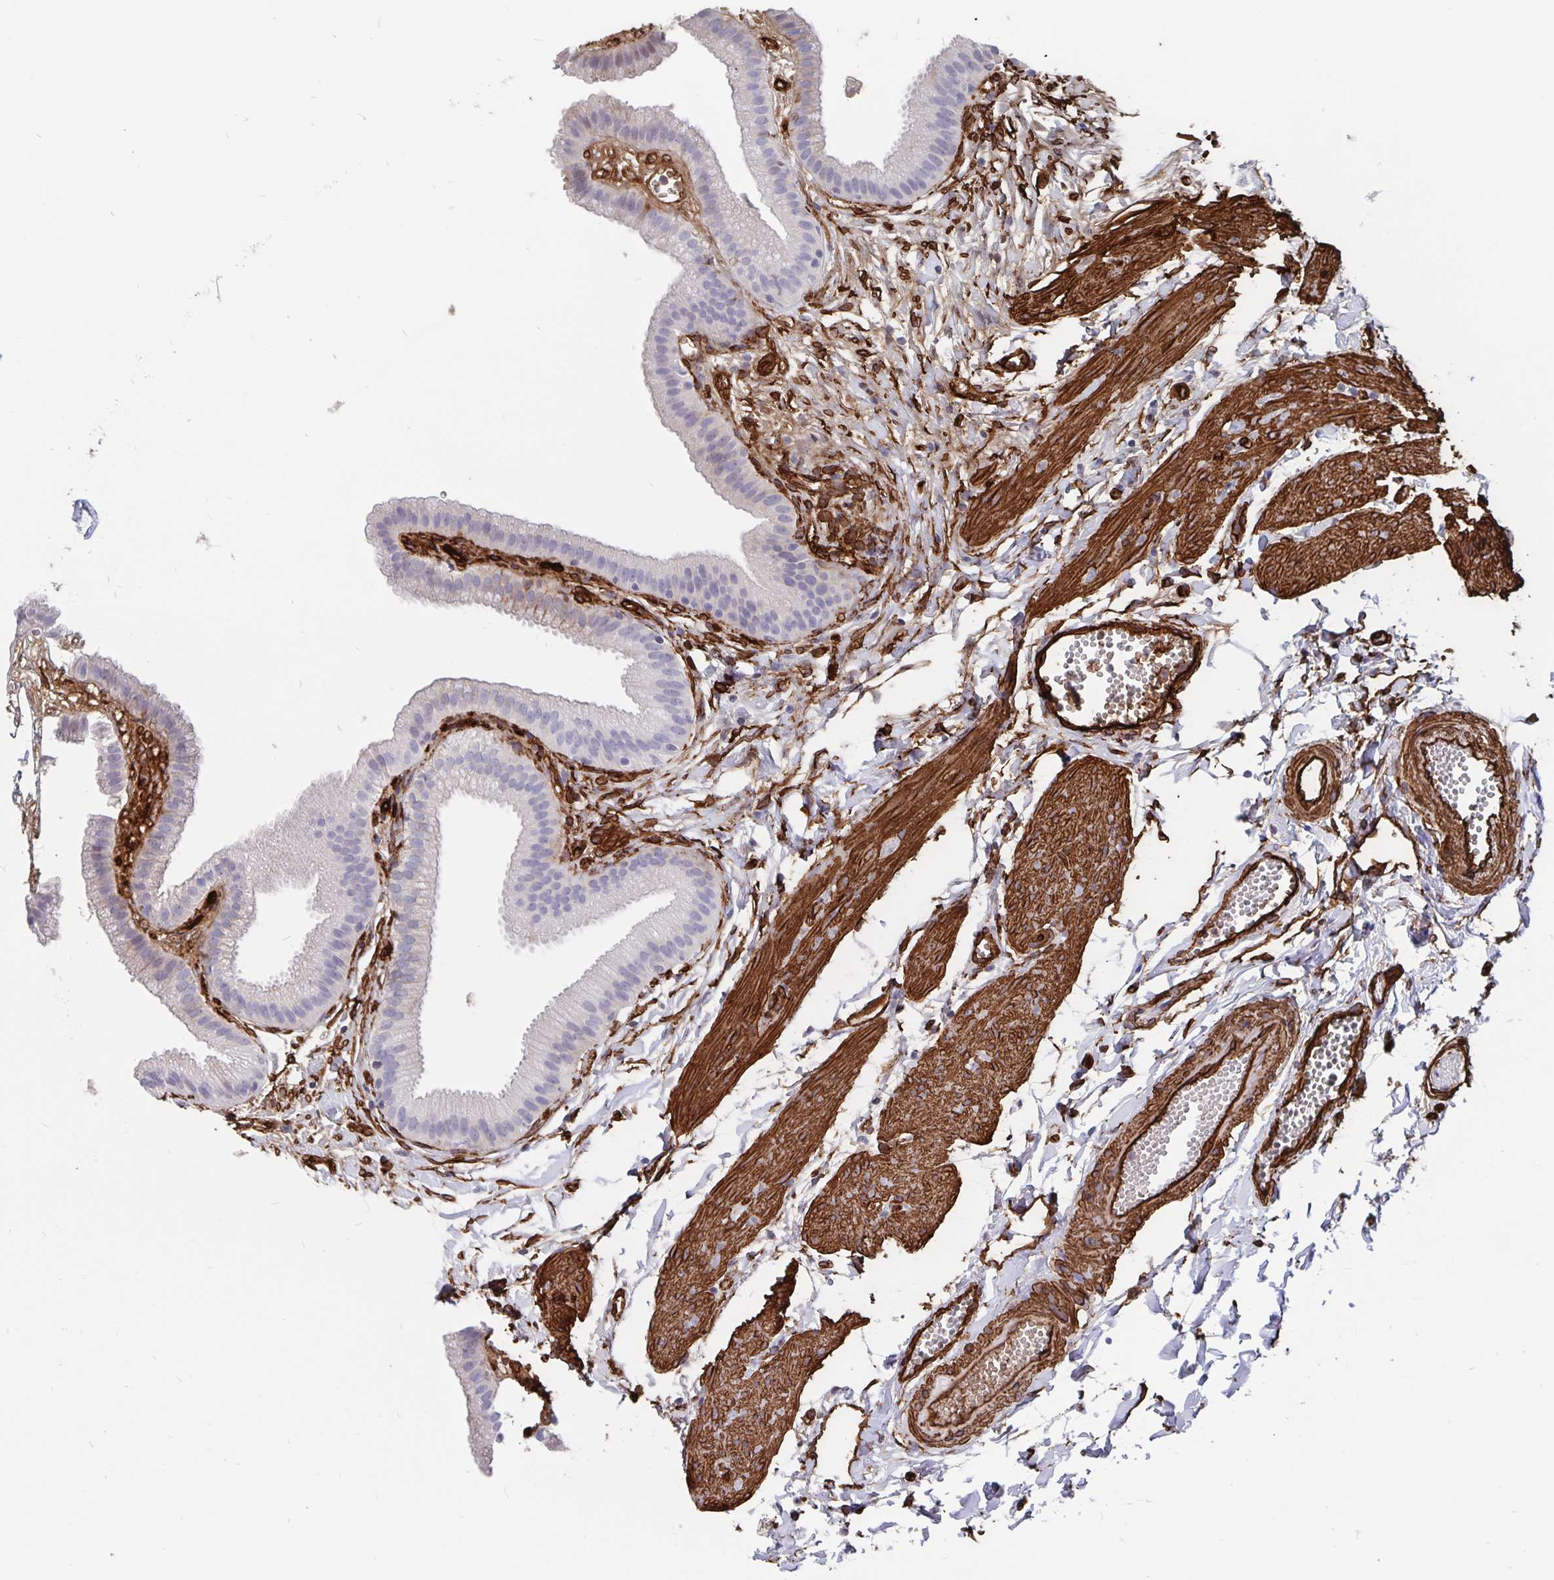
{"staining": {"intensity": "negative", "quantity": "none", "location": "none"}, "tissue": "gallbladder", "cell_type": "Glandular cells", "image_type": "normal", "snomed": [{"axis": "morphology", "description": "Normal tissue, NOS"}, {"axis": "topography", "description": "Gallbladder"}], "caption": "This image is of normal gallbladder stained with immunohistochemistry (IHC) to label a protein in brown with the nuclei are counter-stained blue. There is no staining in glandular cells.", "gene": "DCHS2", "patient": {"sex": "female", "age": 63}}